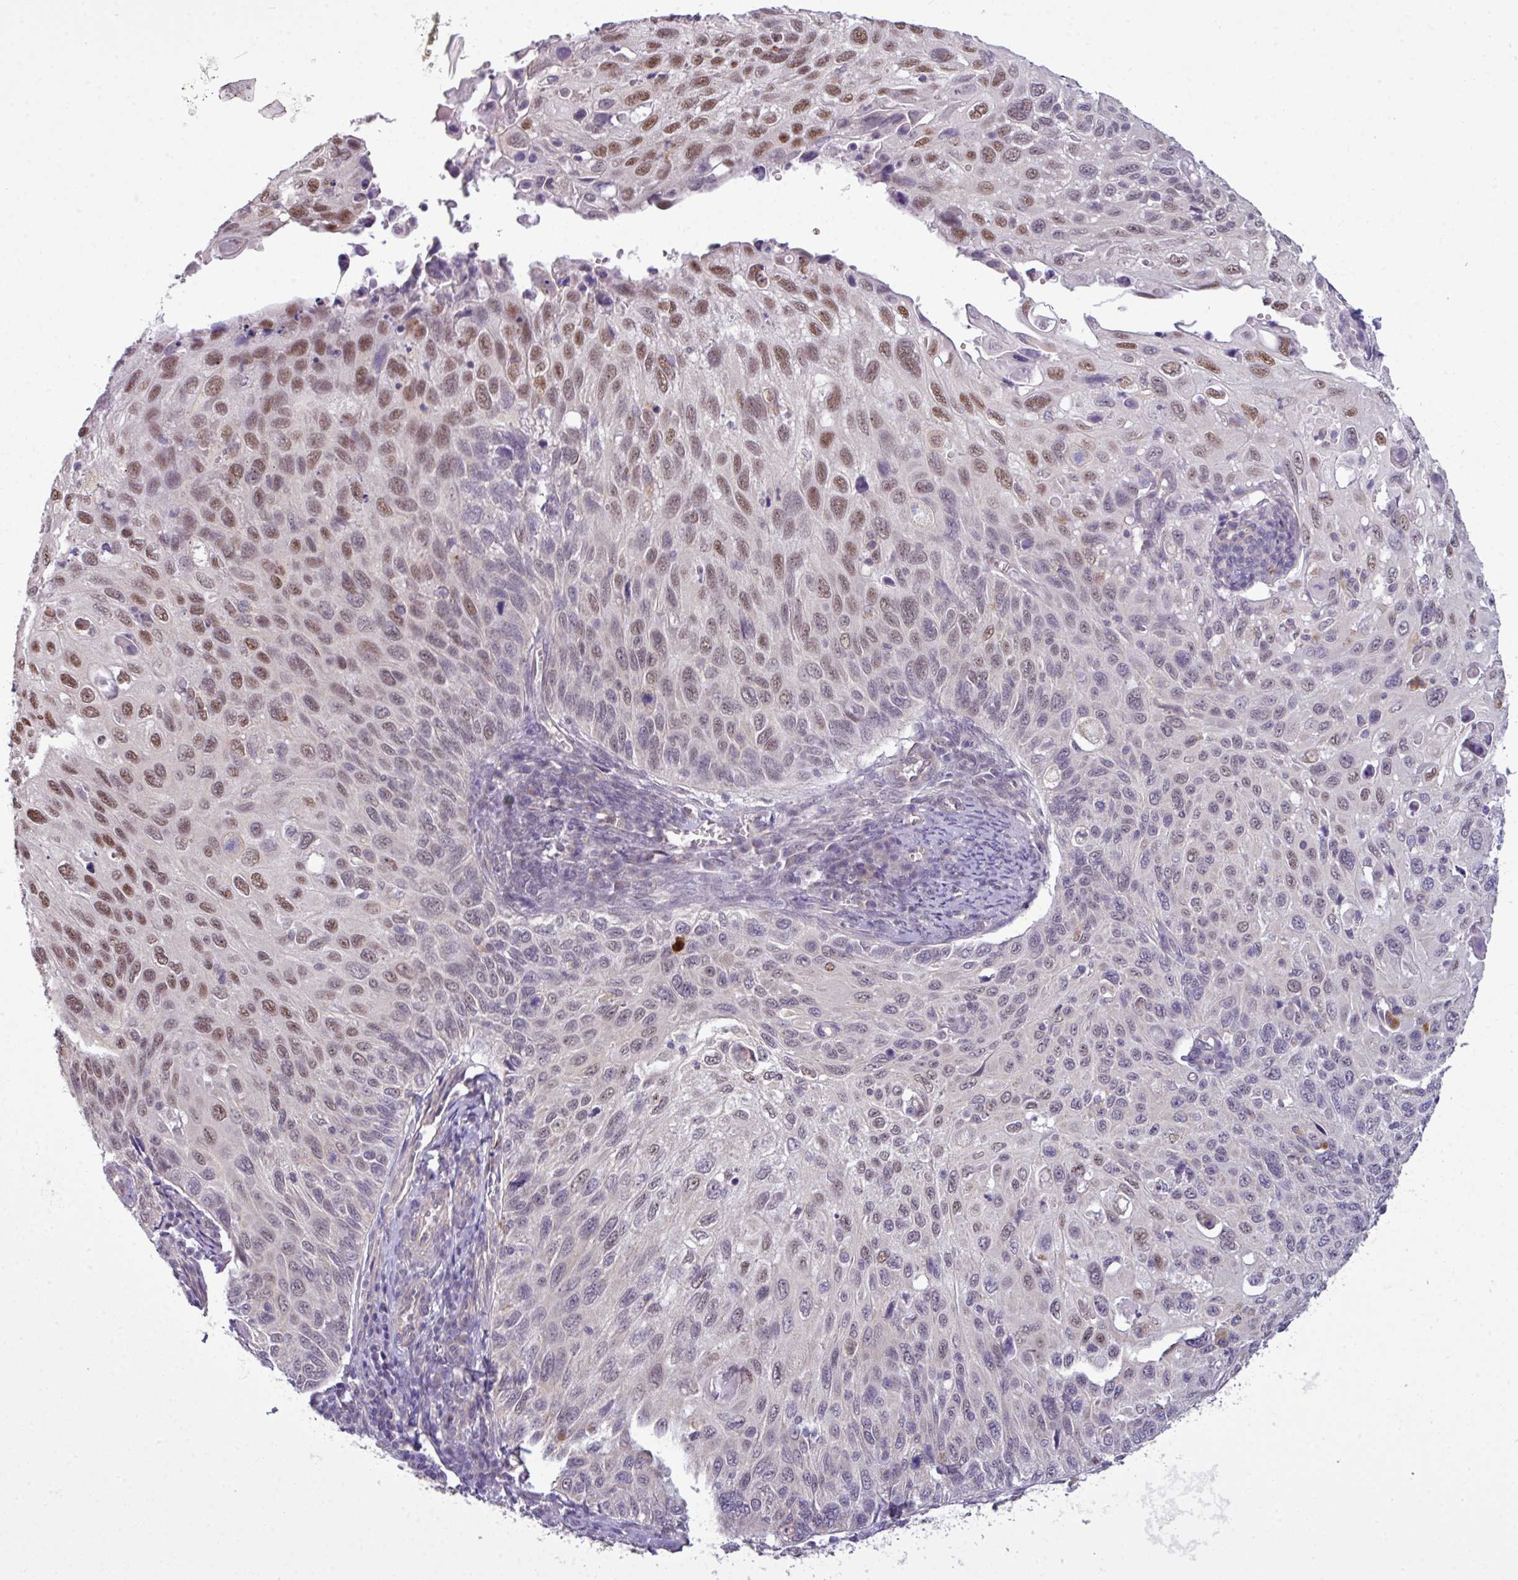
{"staining": {"intensity": "moderate", "quantity": "25%-75%", "location": "nuclear"}, "tissue": "cervical cancer", "cell_type": "Tumor cells", "image_type": "cancer", "snomed": [{"axis": "morphology", "description": "Squamous cell carcinoma, NOS"}, {"axis": "topography", "description": "Cervix"}], "caption": "A brown stain highlights moderate nuclear staining of a protein in cervical cancer tumor cells.", "gene": "ZNF217", "patient": {"sex": "female", "age": 70}}